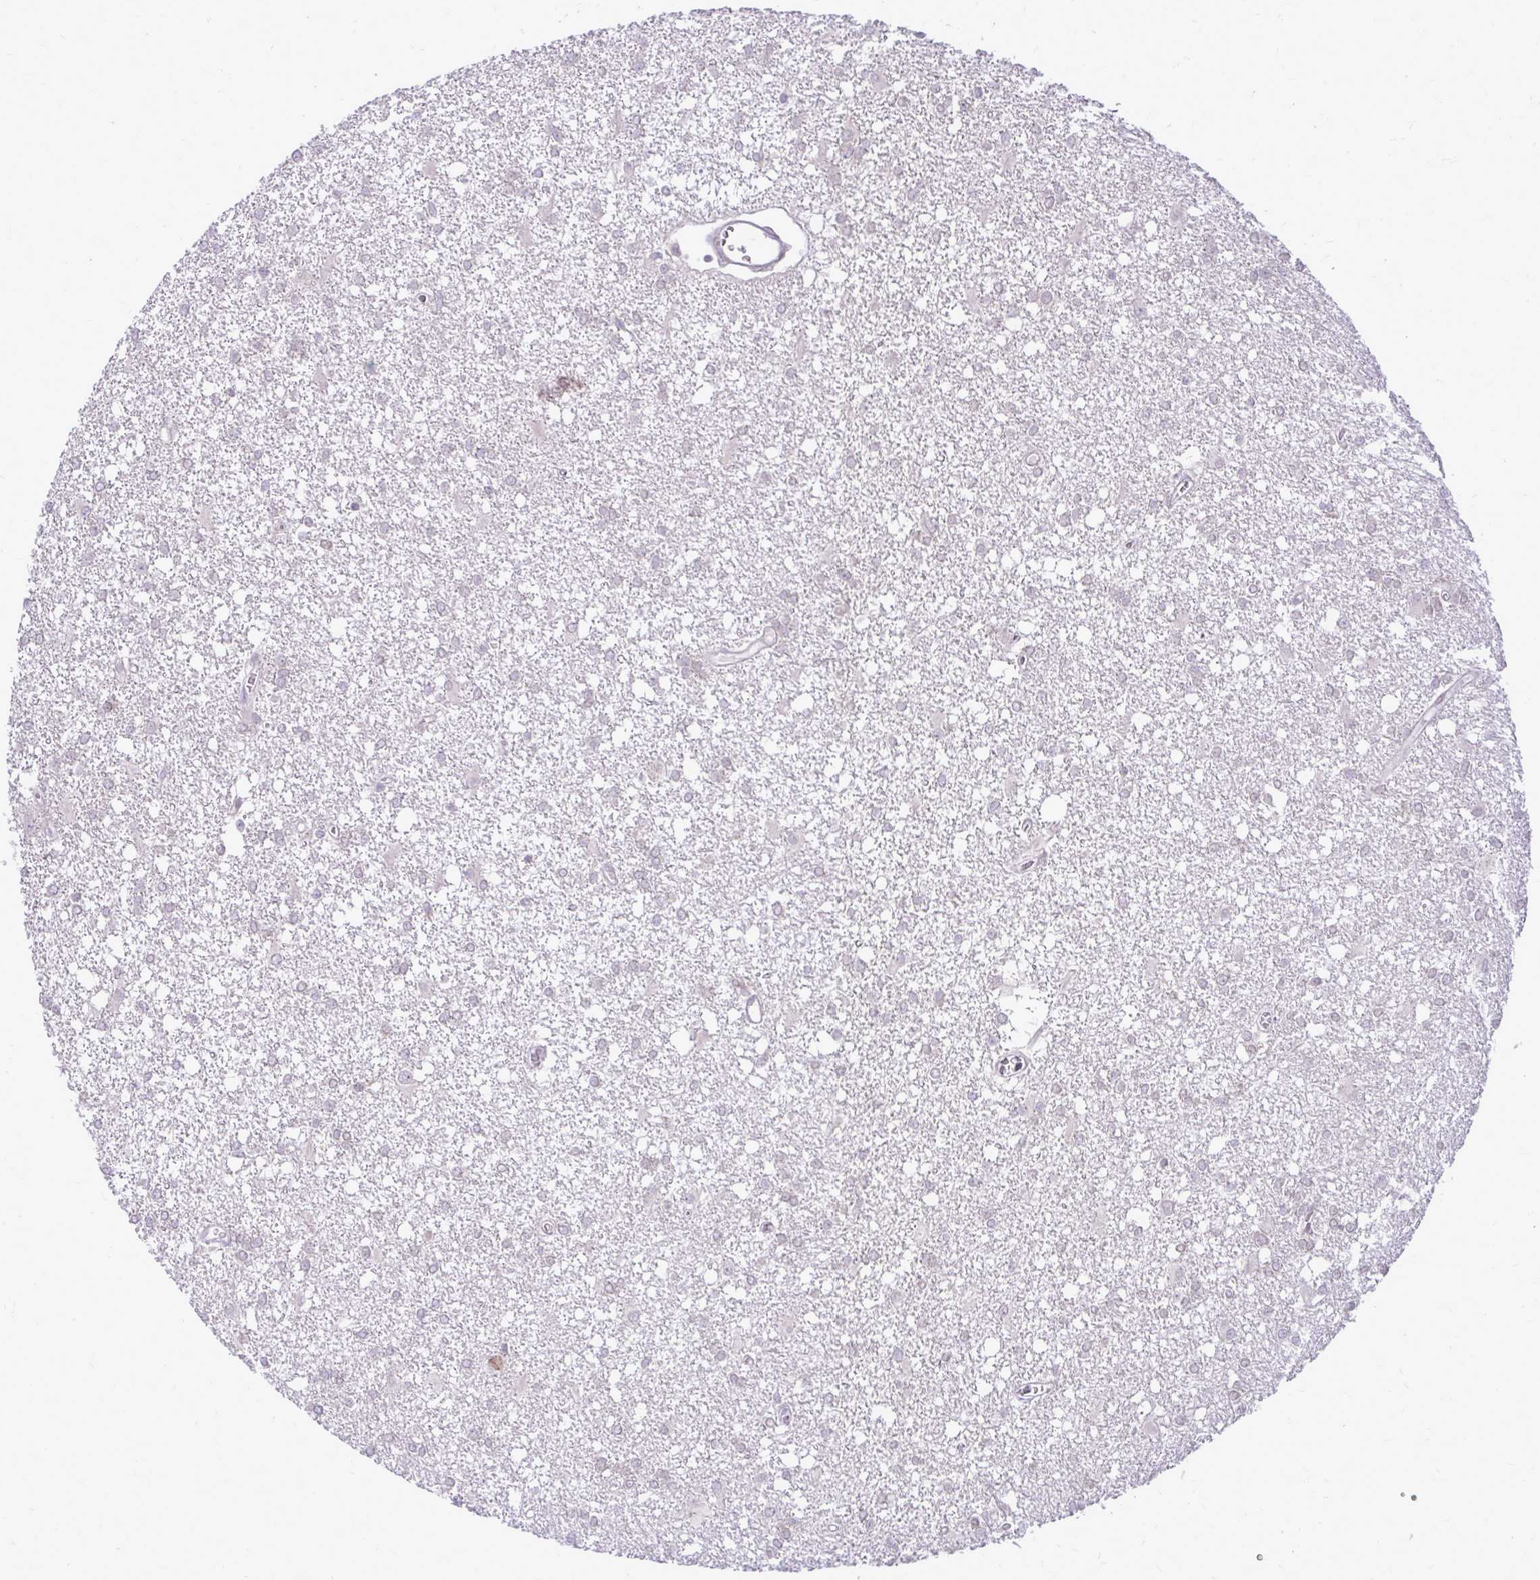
{"staining": {"intensity": "negative", "quantity": "none", "location": "none"}, "tissue": "glioma", "cell_type": "Tumor cells", "image_type": "cancer", "snomed": [{"axis": "morphology", "description": "Glioma, malignant, High grade"}, {"axis": "topography", "description": "Brain"}], "caption": "IHC histopathology image of neoplastic tissue: human glioma stained with DAB reveals no significant protein staining in tumor cells. The staining is performed using DAB brown chromogen with nuclei counter-stained in using hematoxylin.", "gene": "DPY19L1", "patient": {"sex": "male", "age": 48}}